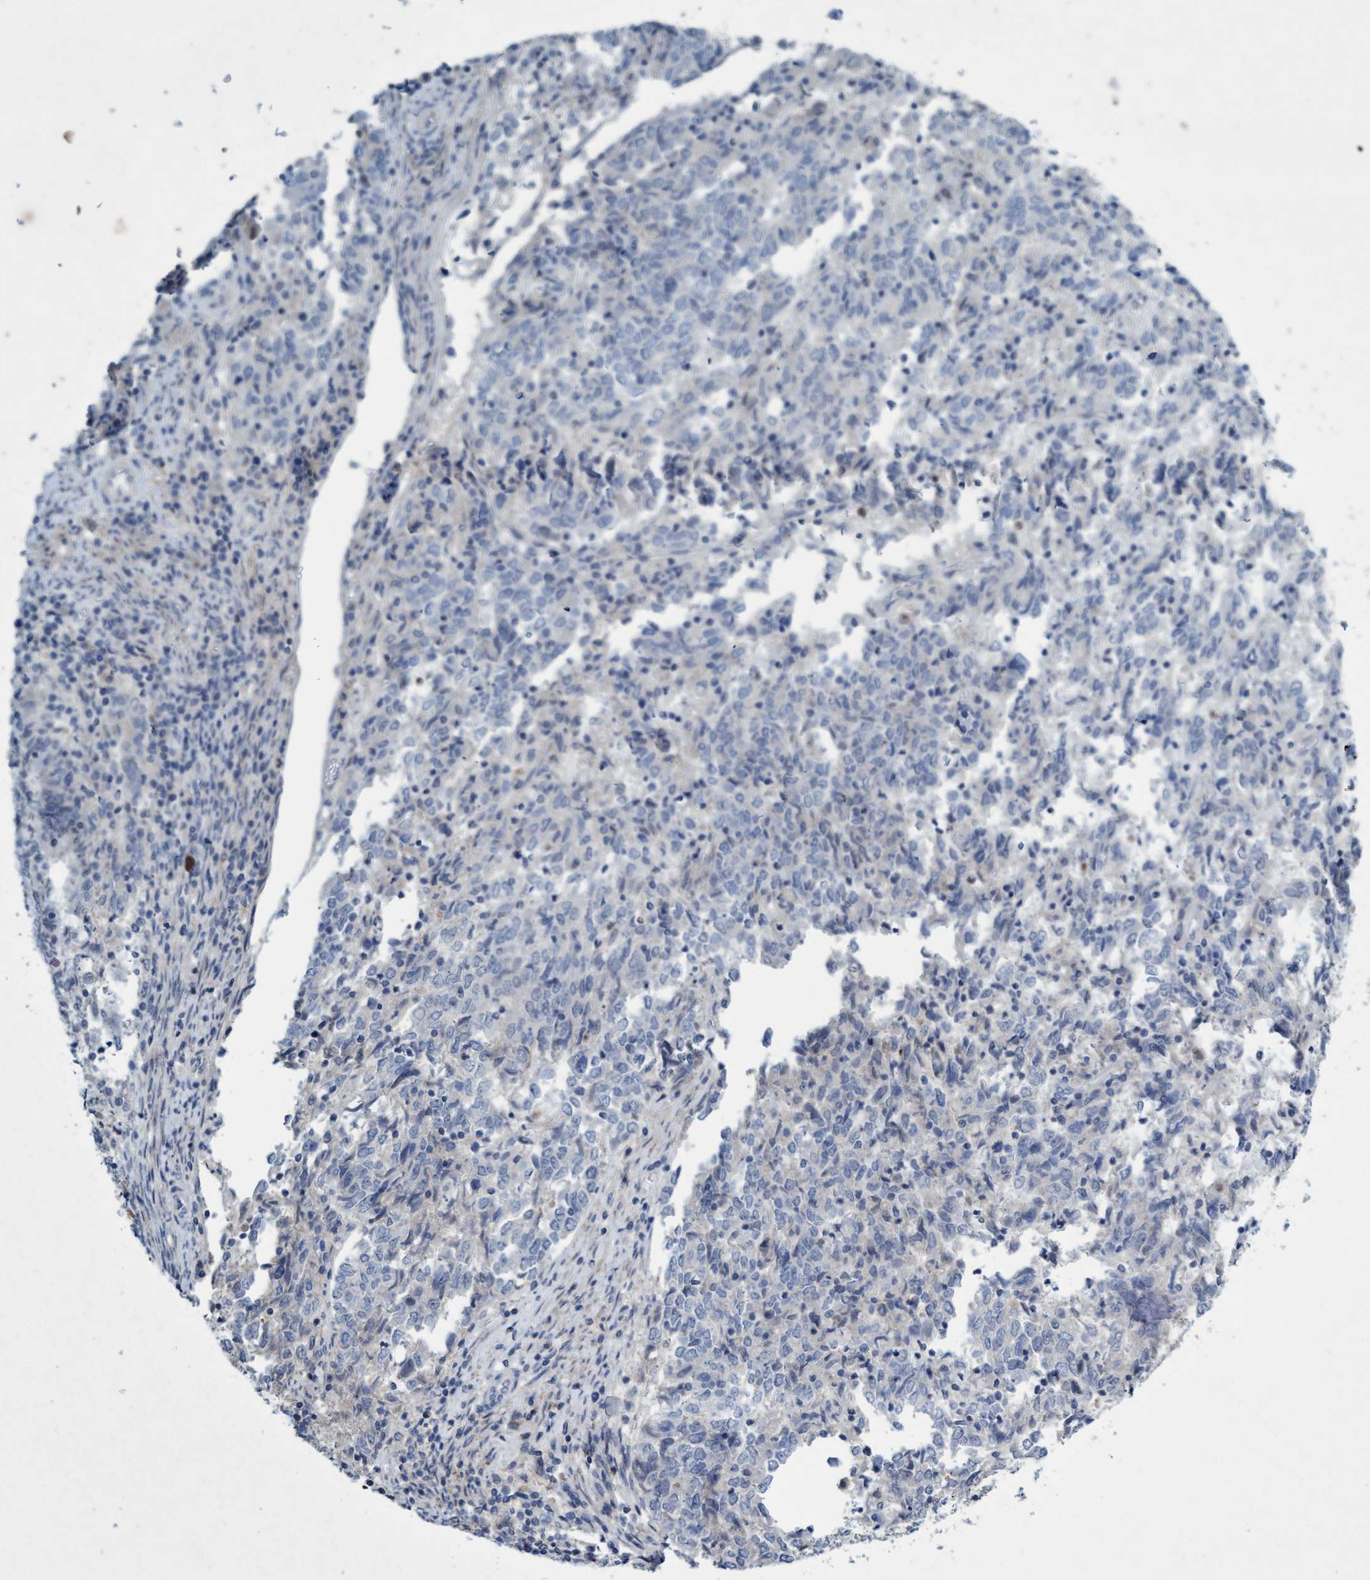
{"staining": {"intensity": "negative", "quantity": "none", "location": "none"}, "tissue": "endometrial cancer", "cell_type": "Tumor cells", "image_type": "cancer", "snomed": [{"axis": "morphology", "description": "Adenocarcinoma, NOS"}, {"axis": "topography", "description": "Endometrium"}], "caption": "Tumor cells are negative for brown protein staining in adenocarcinoma (endometrial). (DAB (3,3'-diaminobenzidine) immunohistochemistry with hematoxylin counter stain).", "gene": "RNF208", "patient": {"sex": "female", "age": 80}}